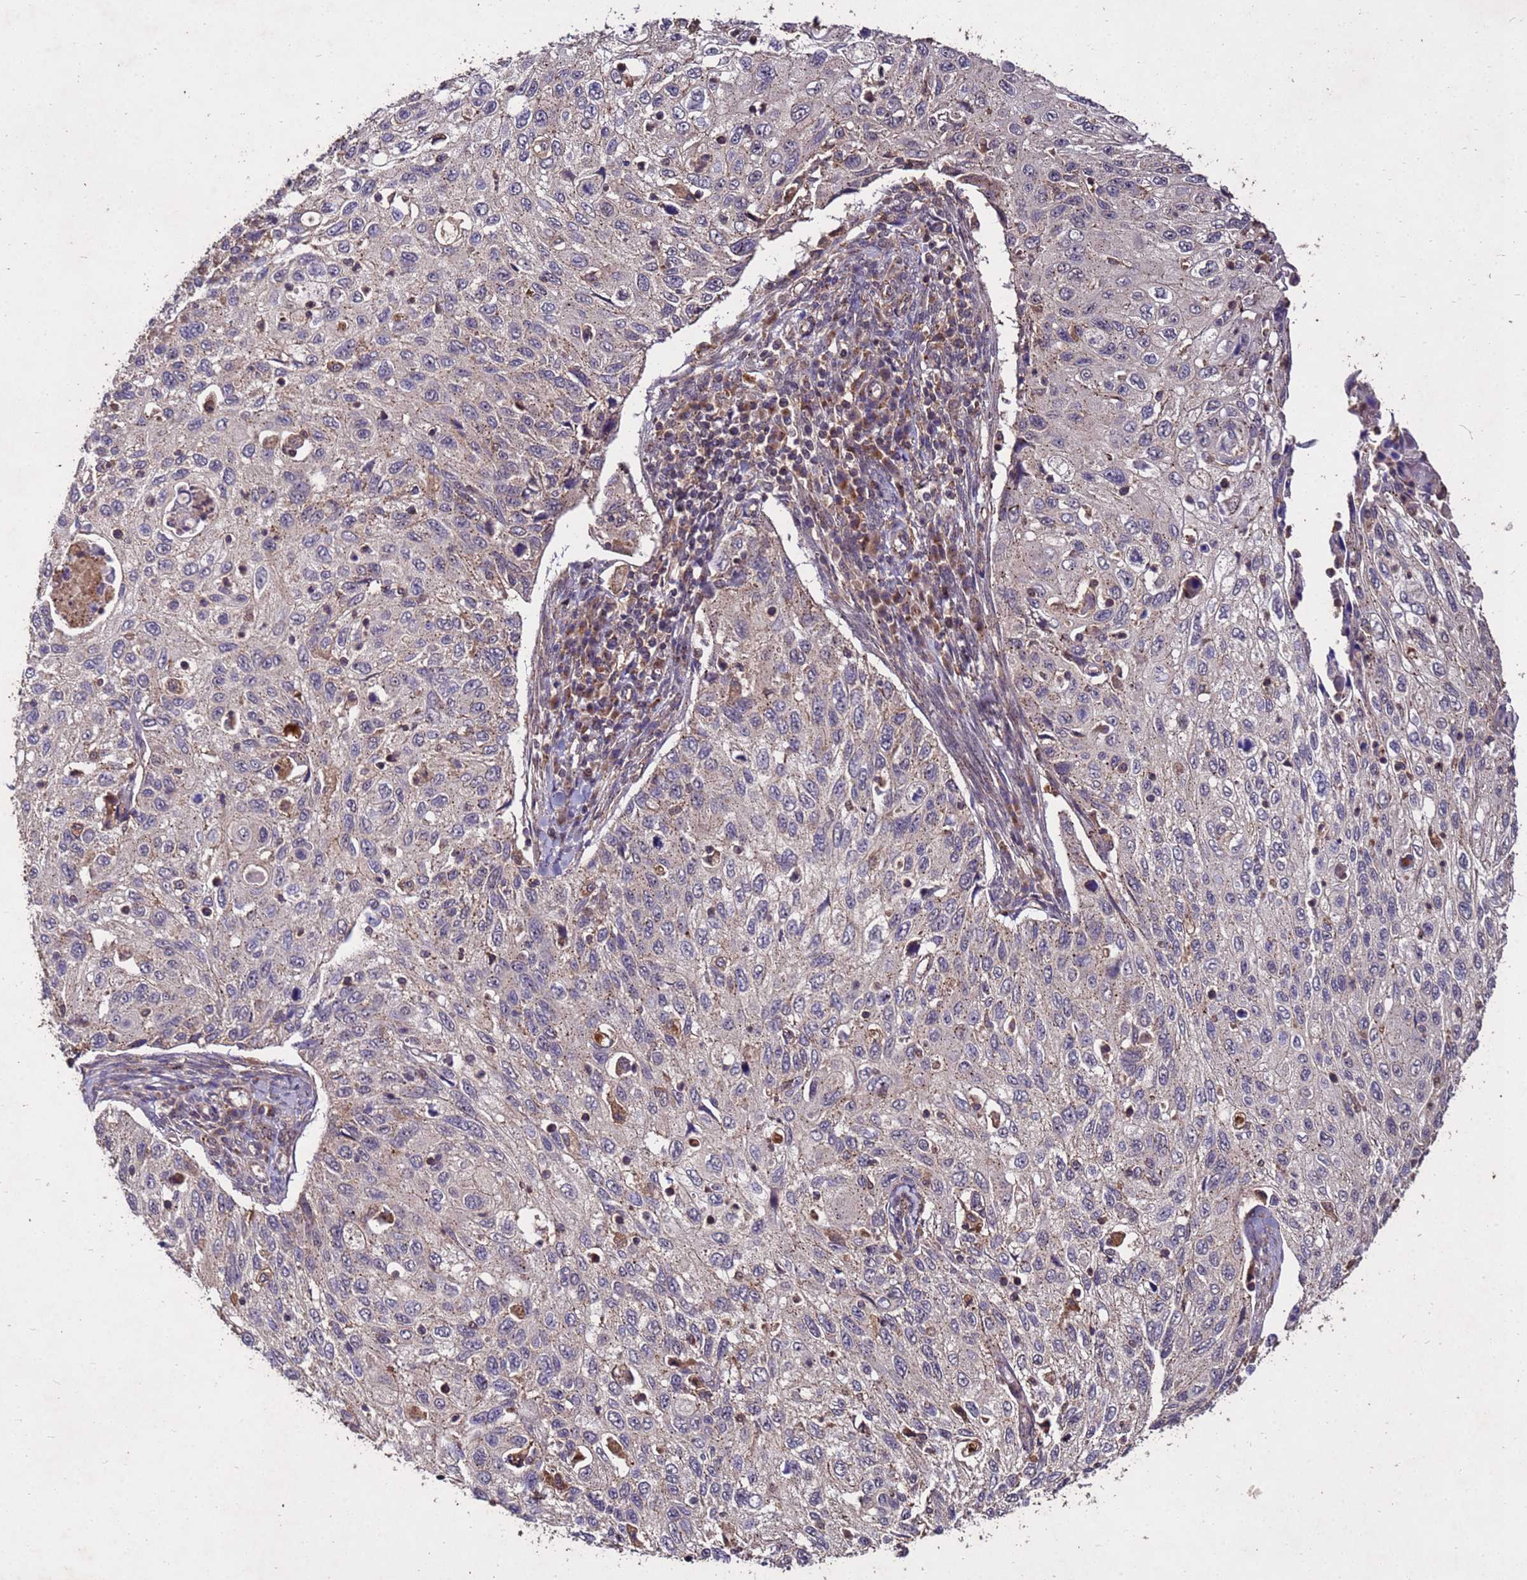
{"staining": {"intensity": "weak", "quantity": "<25%", "location": "cytoplasmic/membranous"}, "tissue": "cervical cancer", "cell_type": "Tumor cells", "image_type": "cancer", "snomed": [{"axis": "morphology", "description": "Squamous cell carcinoma, NOS"}, {"axis": "topography", "description": "Cervix"}], "caption": "Immunohistochemical staining of cervical cancer reveals no significant expression in tumor cells. Nuclei are stained in blue.", "gene": "TOR4A", "patient": {"sex": "female", "age": 70}}